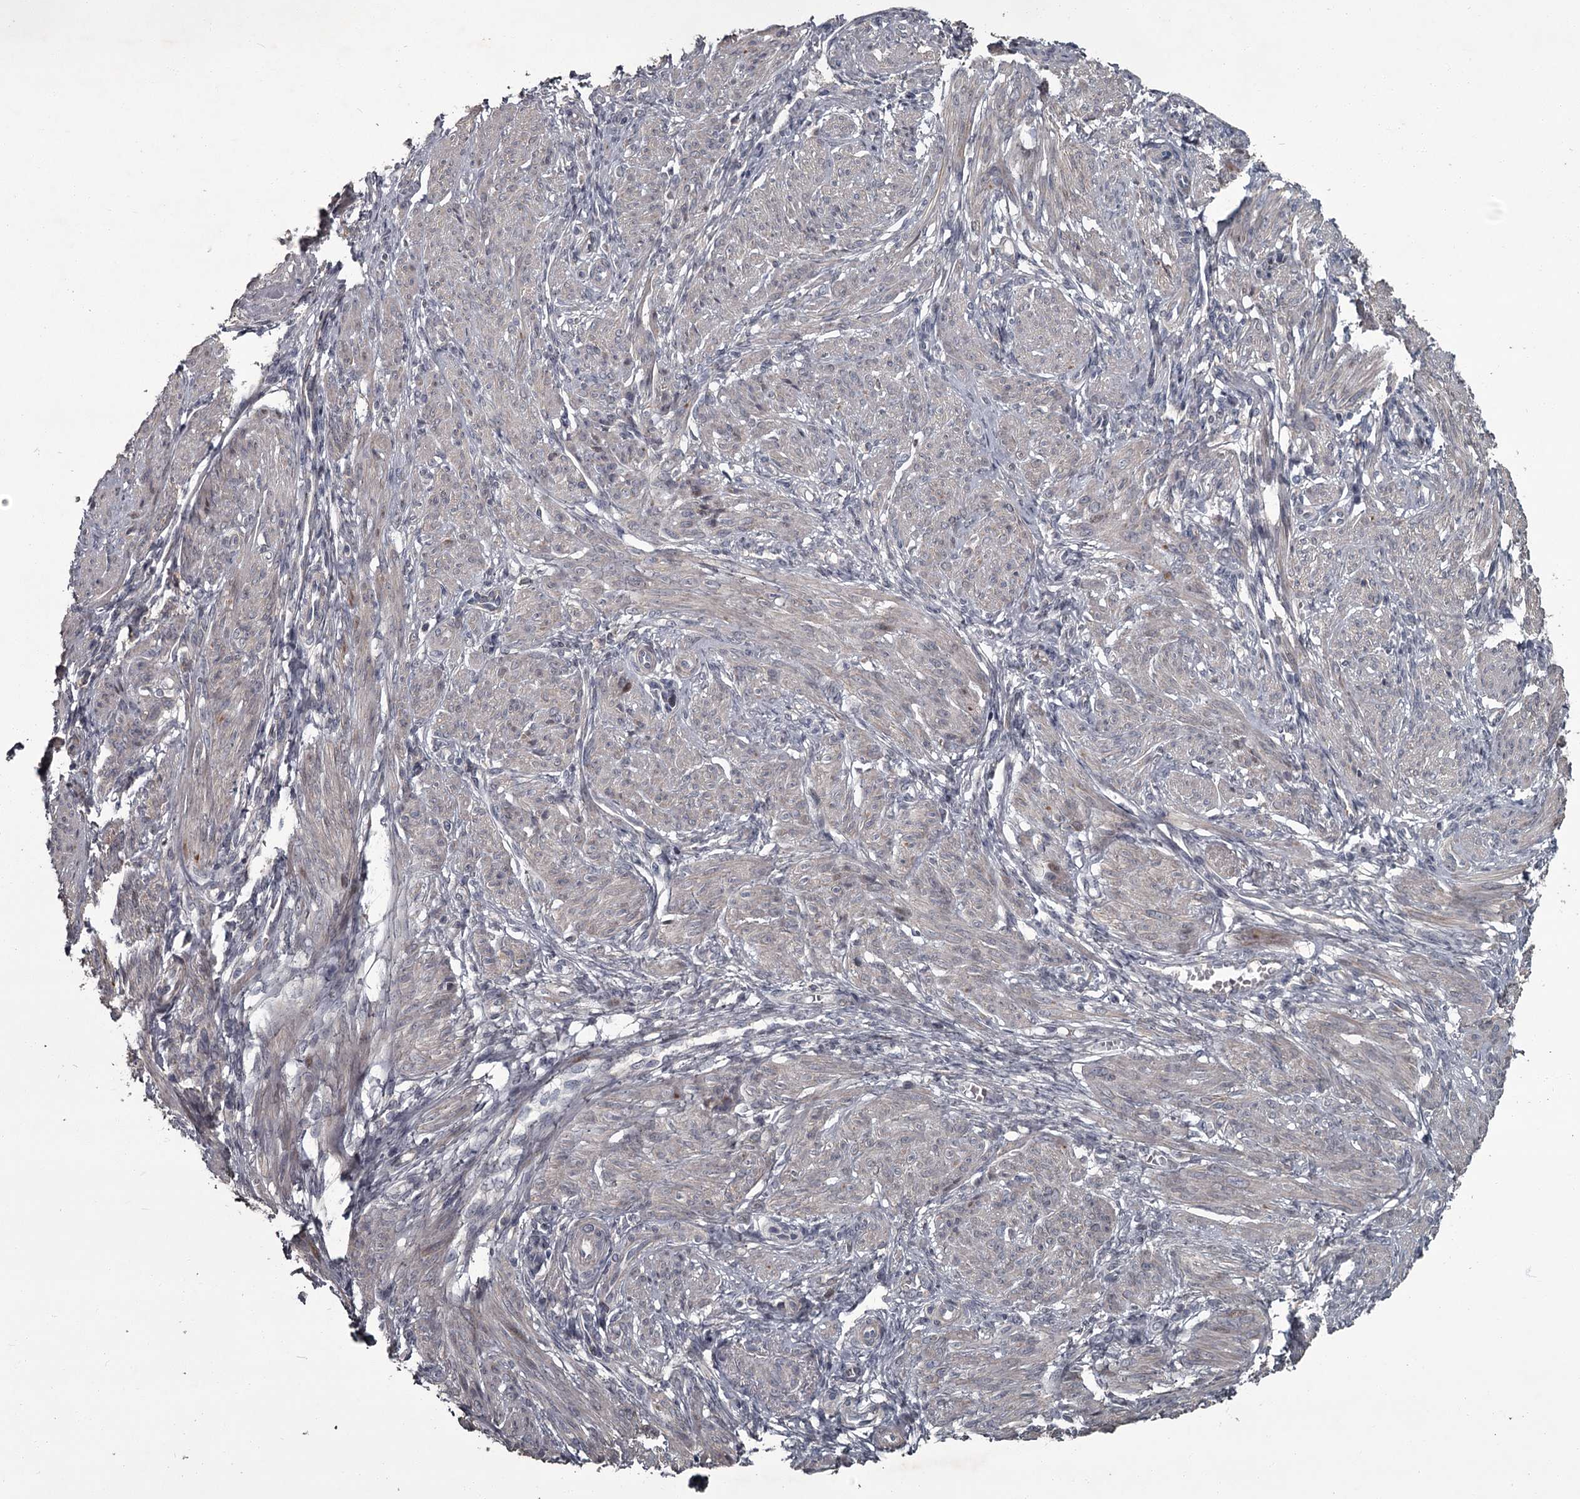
{"staining": {"intensity": "weak", "quantity": "<25%", "location": "cytoplasmic/membranous"}, "tissue": "smooth muscle", "cell_type": "Smooth muscle cells", "image_type": "normal", "snomed": [{"axis": "morphology", "description": "Normal tissue, NOS"}, {"axis": "topography", "description": "Smooth muscle"}], "caption": "Smooth muscle cells are negative for protein expression in unremarkable human smooth muscle. (Brightfield microscopy of DAB (3,3'-diaminobenzidine) immunohistochemistry at high magnification).", "gene": "FLVCR2", "patient": {"sex": "female", "age": 39}}